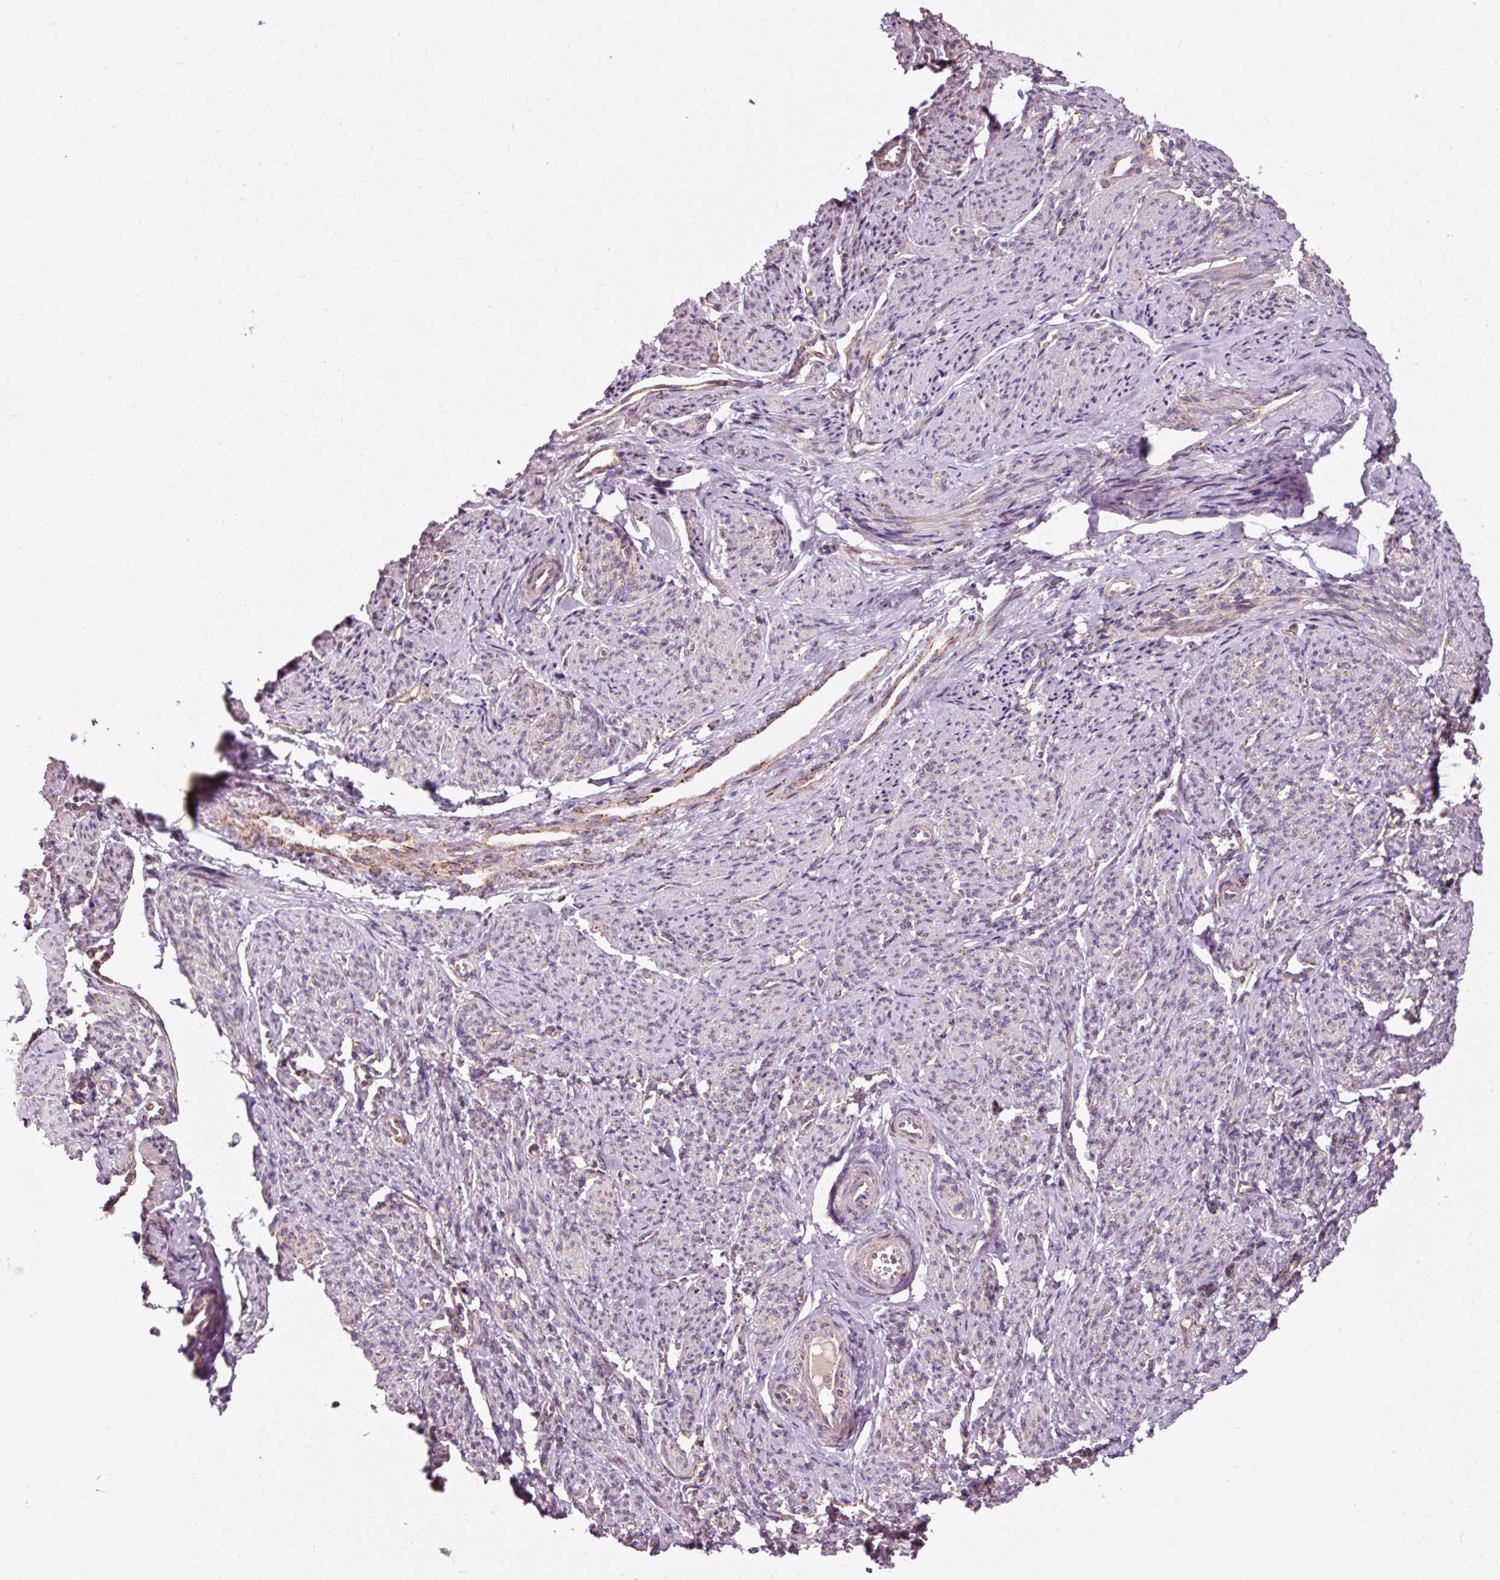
{"staining": {"intensity": "weak", "quantity": "25%-75%", "location": "cytoplasmic/membranous"}, "tissue": "smooth muscle", "cell_type": "Smooth muscle cells", "image_type": "normal", "snomed": [{"axis": "morphology", "description": "Normal tissue, NOS"}, {"axis": "topography", "description": "Smooth muscle"}], "caption": "The photomicrograph exhibits immunohistochemical staining of benign smooth muscle. There is weak cytoplasmic/membranous staining is identified in approximately 25%-75% of smooth muscle cells. Nuclei are stained in blue.", "gene": "NDUFB4", "patient": {"sex": "female", "age": 65}}